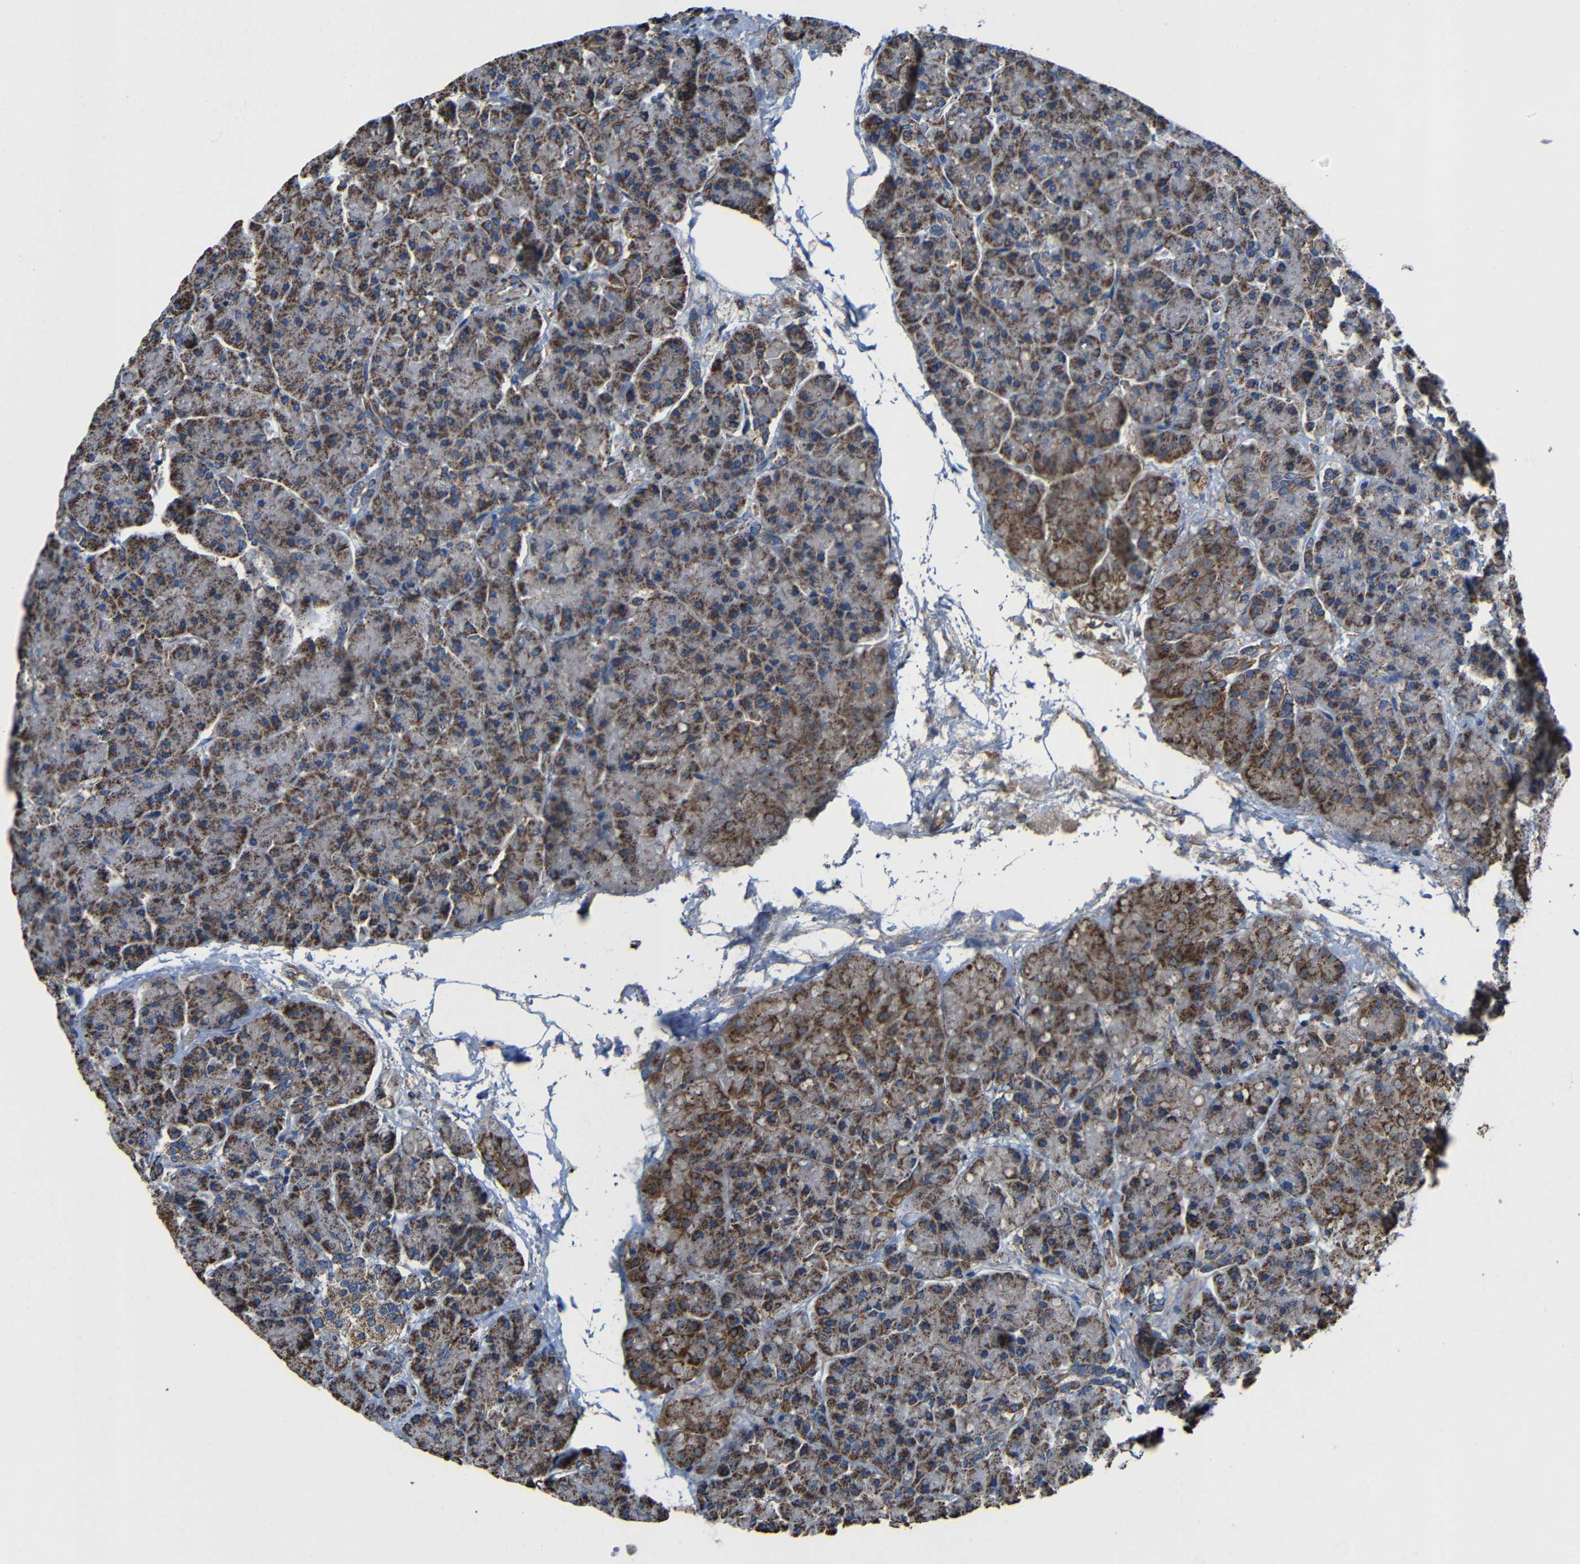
{"staining": {"intensity": "moderate", "quantity": ">75%", "location": "cytoplasmic/membranous"}, "tissue": "pancreas", "cell_type": "Exocrine glandular cells", "image_type": "normal", "snomed": [{"axis": "morphology", "description": "Normal tissue, NOS"}, {"axis": "topography", "description": "Pancreas"}], "caption": "Immunohistochemical staining of normal pancreas exhibits medium levels of moderate cytoplasmic/membranous positivity in approximately >75% of exocrine glandular cells. (Stains: DAB in brown, nuclei in blue, Microscopy: brightfield microscopy at high magnification).", "gene": "INTS6L", "patient": {"sex": "female", "age": 70}}